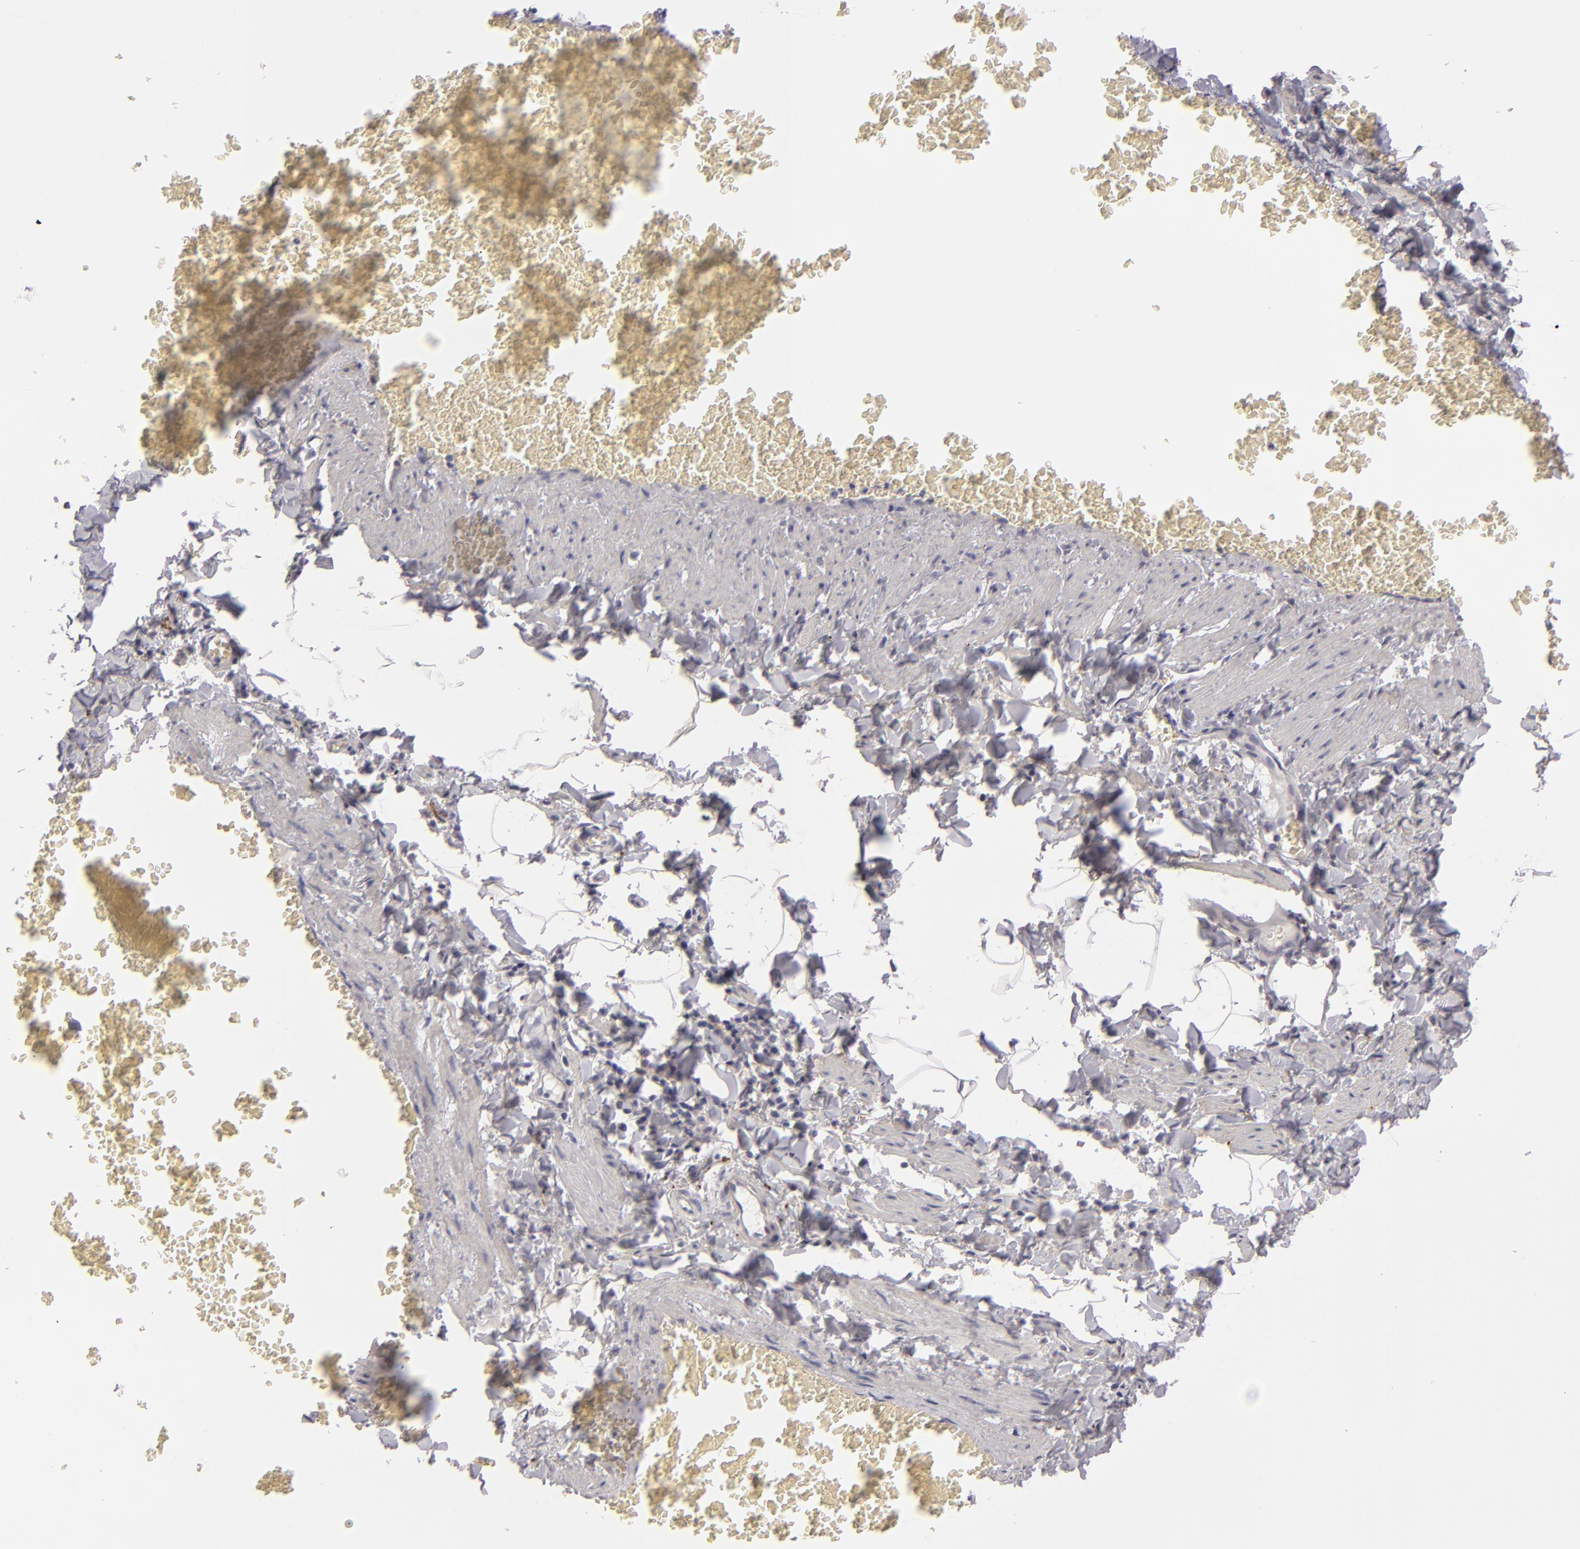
{"staining": {"intensity": "negative", "quantity": "none", "location": "none"}, "tissue": "adipose tissue", "cell_type": "Adipocytes", "image_type": "normal", "snomed": [{"axis": "morphology", "description": "Normal tissue, NOS"}, {"axis": "topography", "description": "Vascular tissue"}], "caption": "Image shows no protein positivity in adipocytes of benign adipose tissue. (Stains: DAB (3,3'-diaminobenzidine) IHC with hematoxylin counter stain, Microscopy: brightfield microscopy at high magnification).", "gene": "ALCAM", "patient": {"sex": "male", "age": 41}}